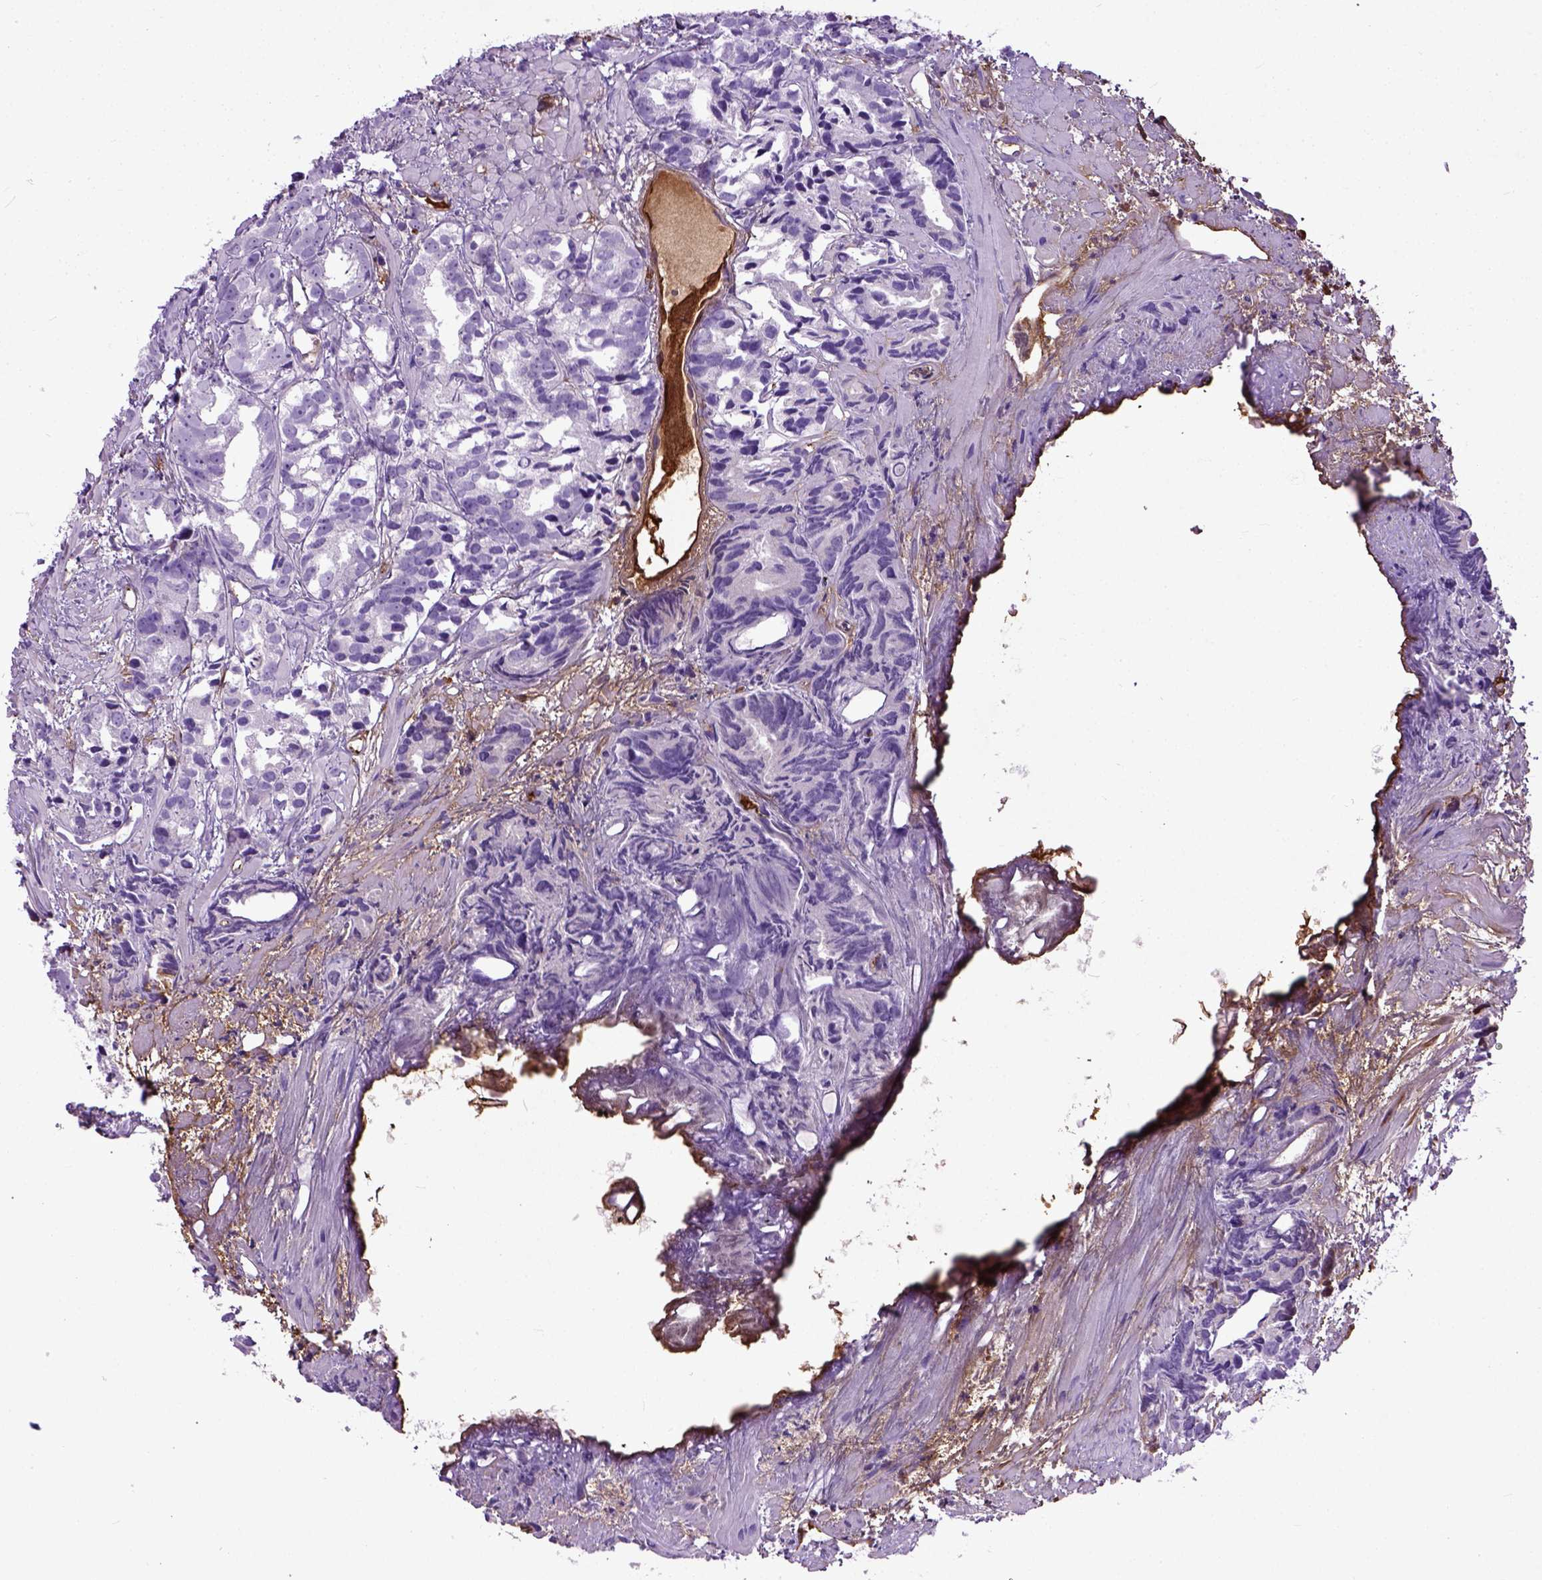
{"staining": {"intensity": "negative", "quantity": "none", "location": "none"}, "tissue": "prostate cancer", "cell_type": "Tumor cells", "image_type": "cancer", "snomed": [{"axis": "morphology", "description": "Adenocarcinoma, High grade"}, {"axis": "topography", "description": "Prostate"}], "caption": "The immunohistochemistry (IHC) photomicrograph has no significant expression in tumor cells of prostate cancer tissue.", "gene": "ADAMTS8", "patient": {"sex": "male", "age": 79}}